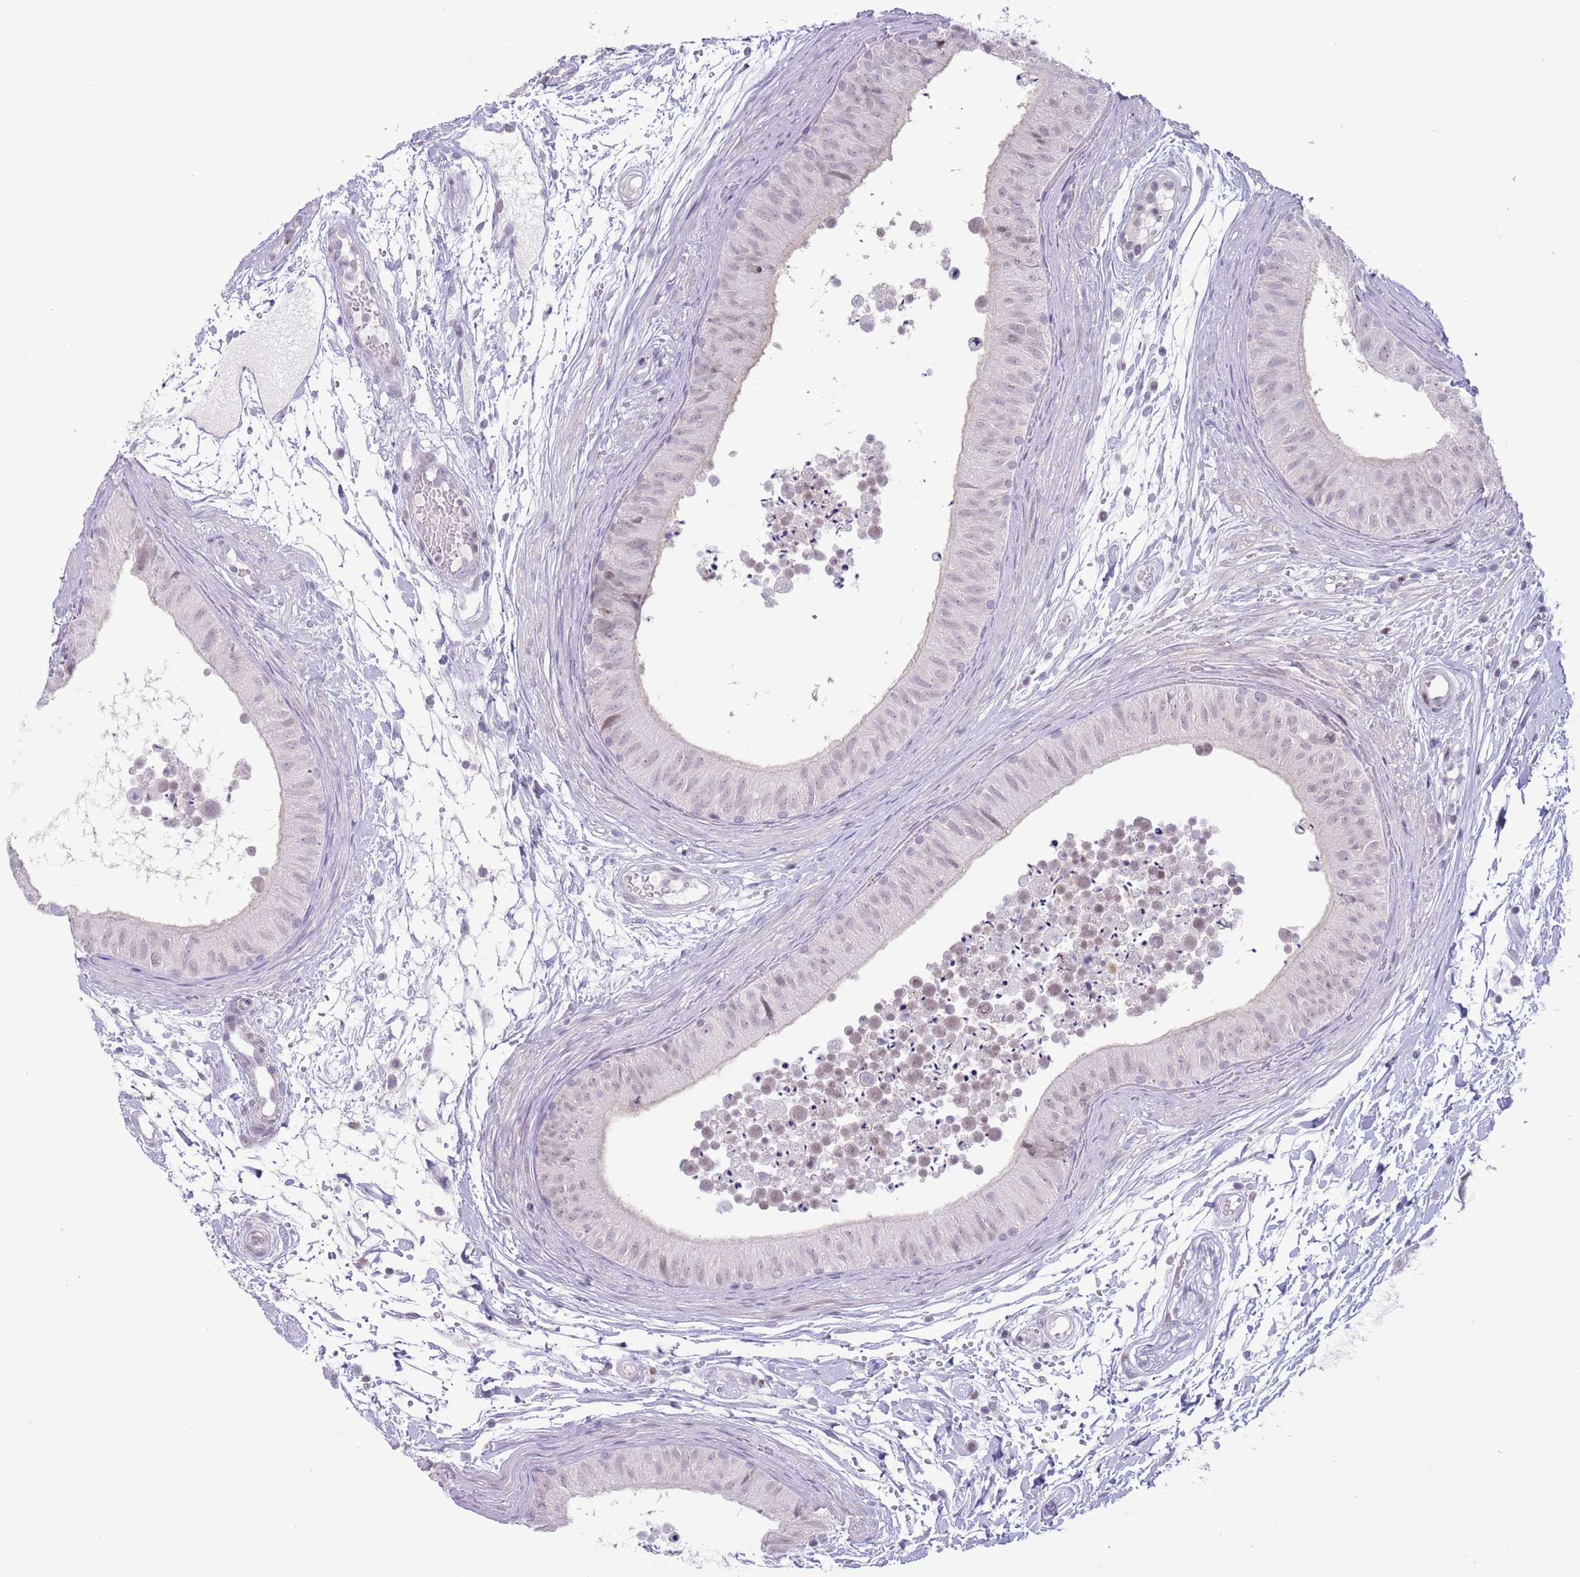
{"staining": {"intensity": "strong", "quantity": "<25%", "location": "nuclear"}, "tissue": "epididymis", "cell_type": "Glandular cells", "image_type": "normal", "snomed": [{"axis": "morphology", "description": "Normal tissue, NOS"}, {"axis": "topography", "description": "Epididymis"}], "caption": "Human epididymis stained with a brown dye exhibits strong nuclear positive positivity in about <25% of glandular cells.", "gene": "MFSD10", "patient": {"sex": "male", "age": 15}}